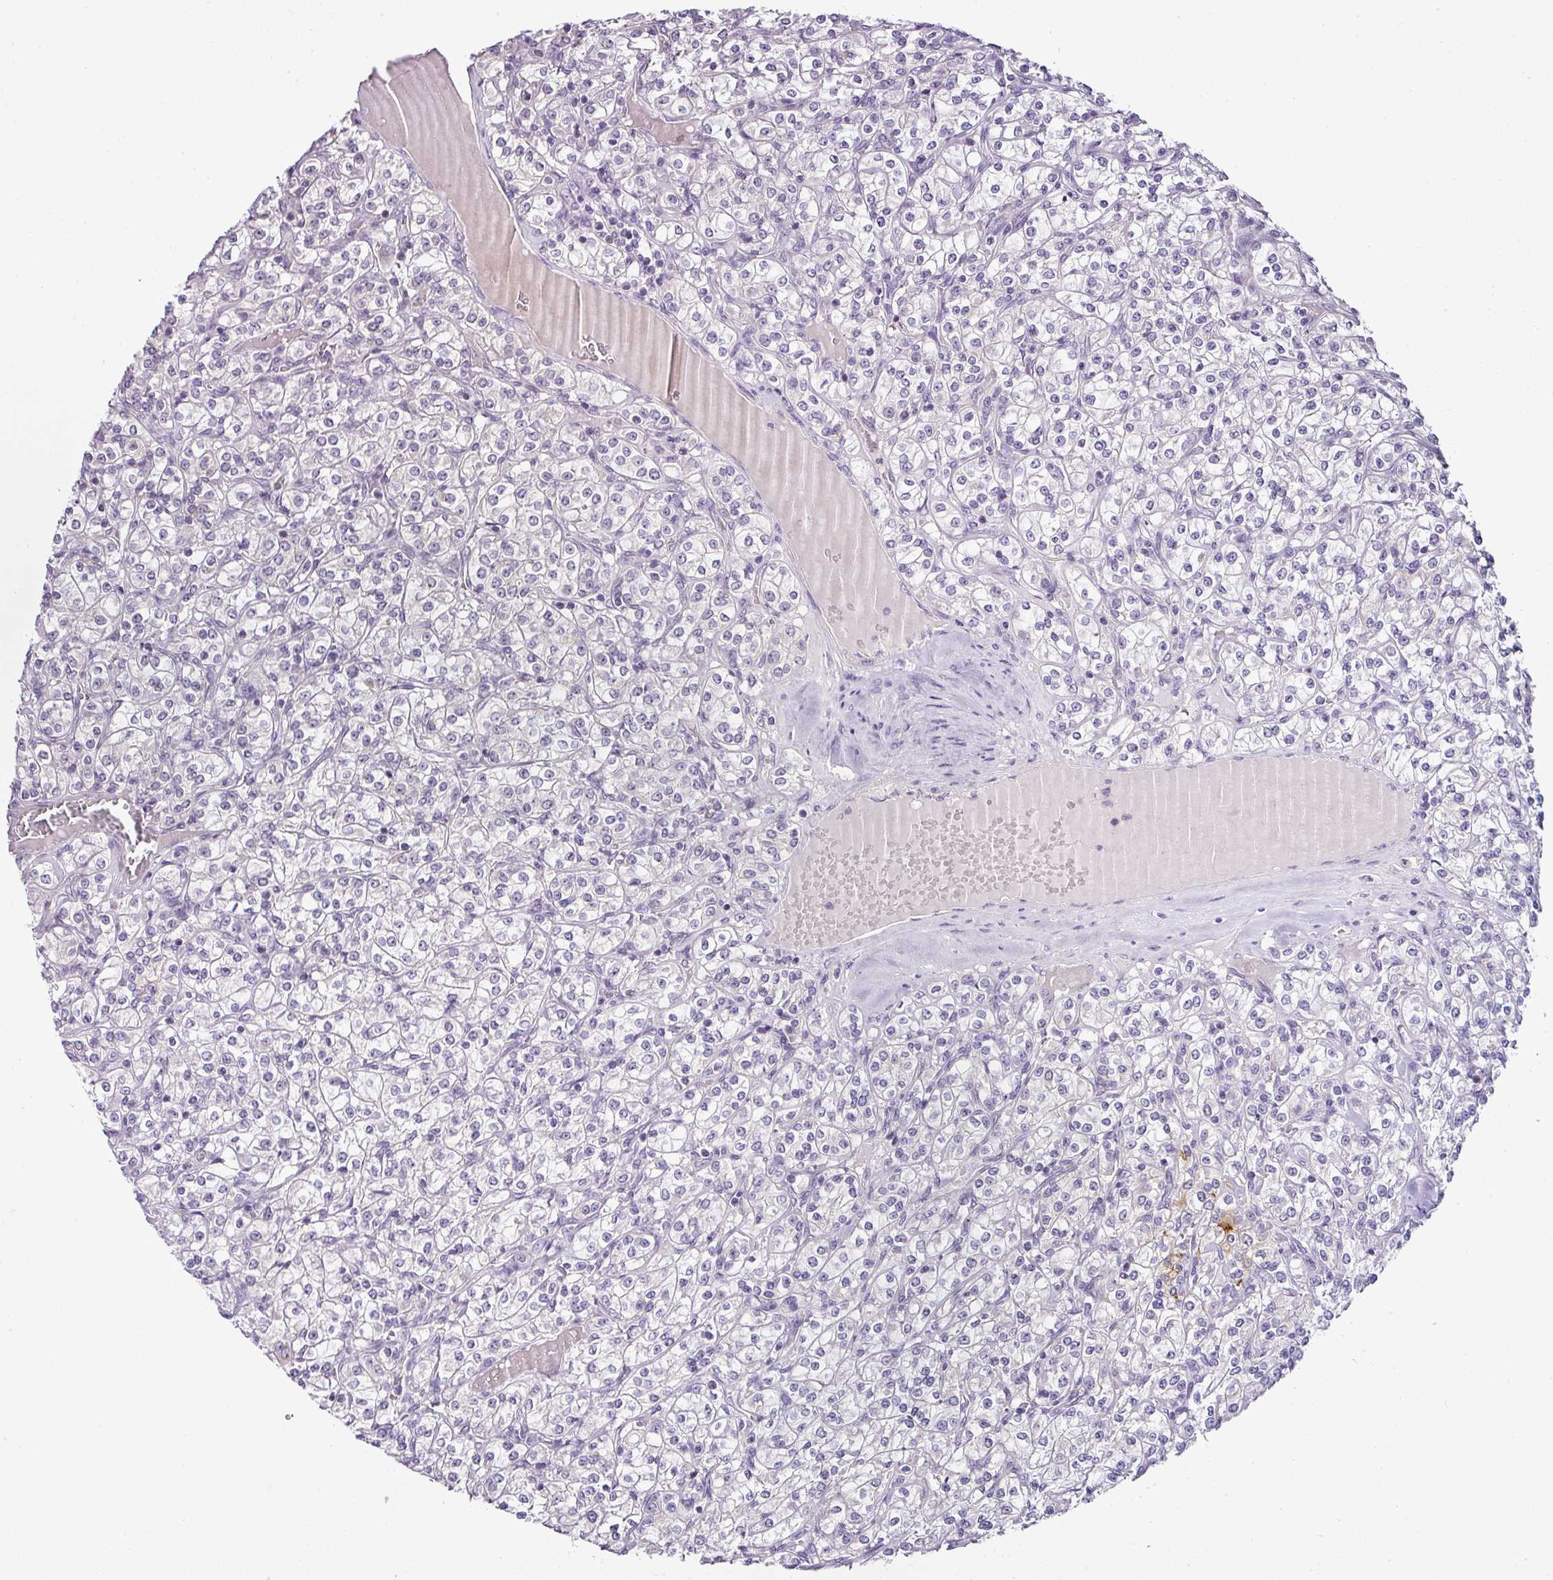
{"staining": {"intensity": "negative", "quantity": "none", "location": "none"}, "tissue": "renal cancer", "cell_type": "Tumor cells", "image_type": "cancer", "snomed": [{"axis": "morphology", "description": "Adenocarcinoma, NOS"}, {"axis": "topography", "description": "Kidney"}], "caption": "This is a histopathology image of immunohistochemistry (IHC) staining of adenocarcinoma (renal), which shows no positivity in tumor cells. (Immunohistochemistry, brightfield microscopy, high magnification).", "gene": "TEX30", "patient": {"sex": "male", "age": 77}}